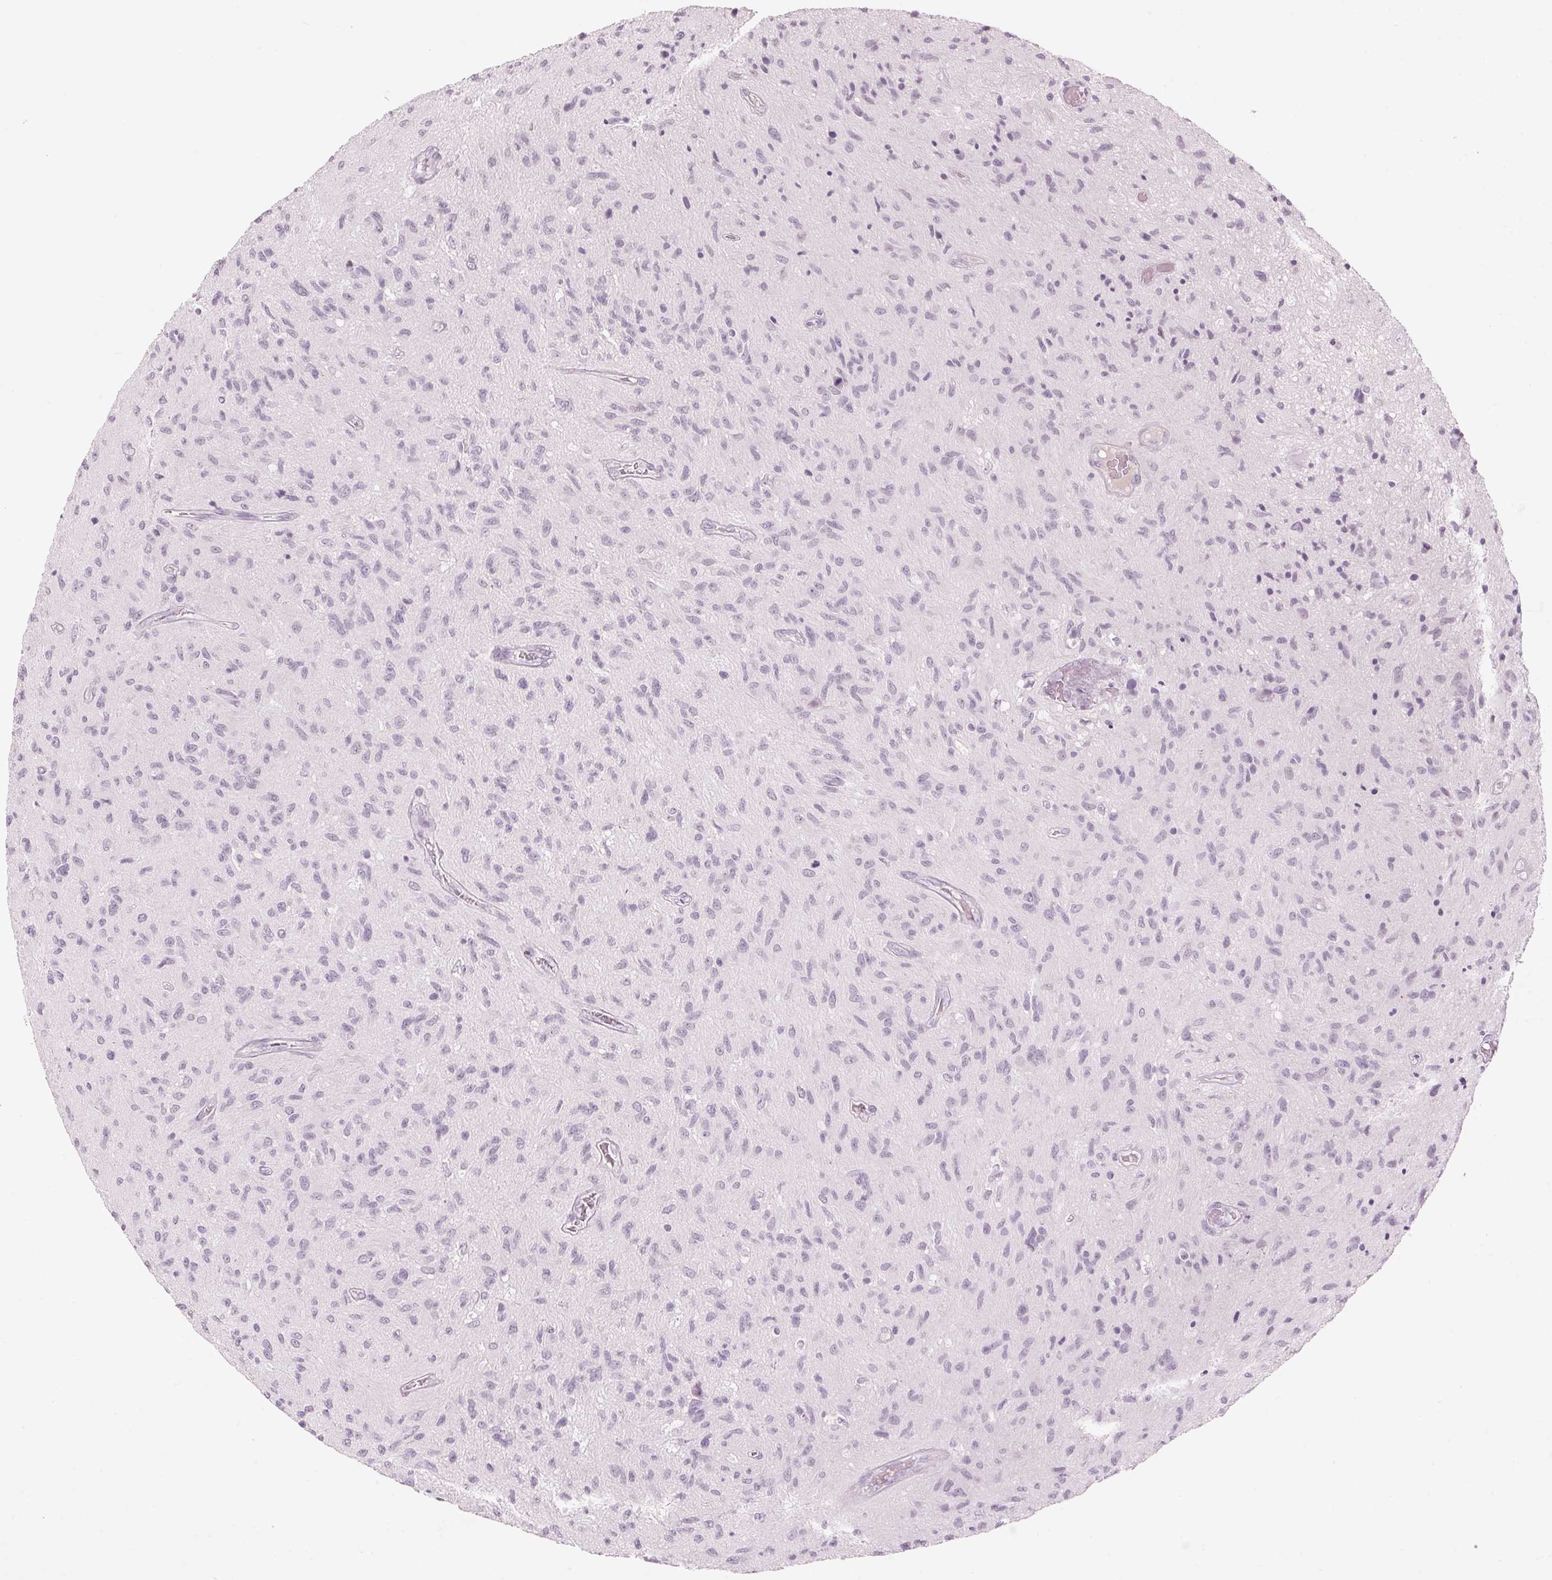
{"staining": {"intensity": "negative", "quantity": "none", "location": "none"}, "tissue": "glioma", "cell_type": "Tumor cells", "image_type": "cancer", "snomed": [{"axis": "morphology", "description": "Glioma, malignant, High grade"}, {"axis": "topography", "description": "Brain"}], "caption": "Human glioma stained for a protein using IHC demonstrates no positivity in tumor cells.", "gene": "SCTR", "patient": {"sex": "male", "age": 54}}